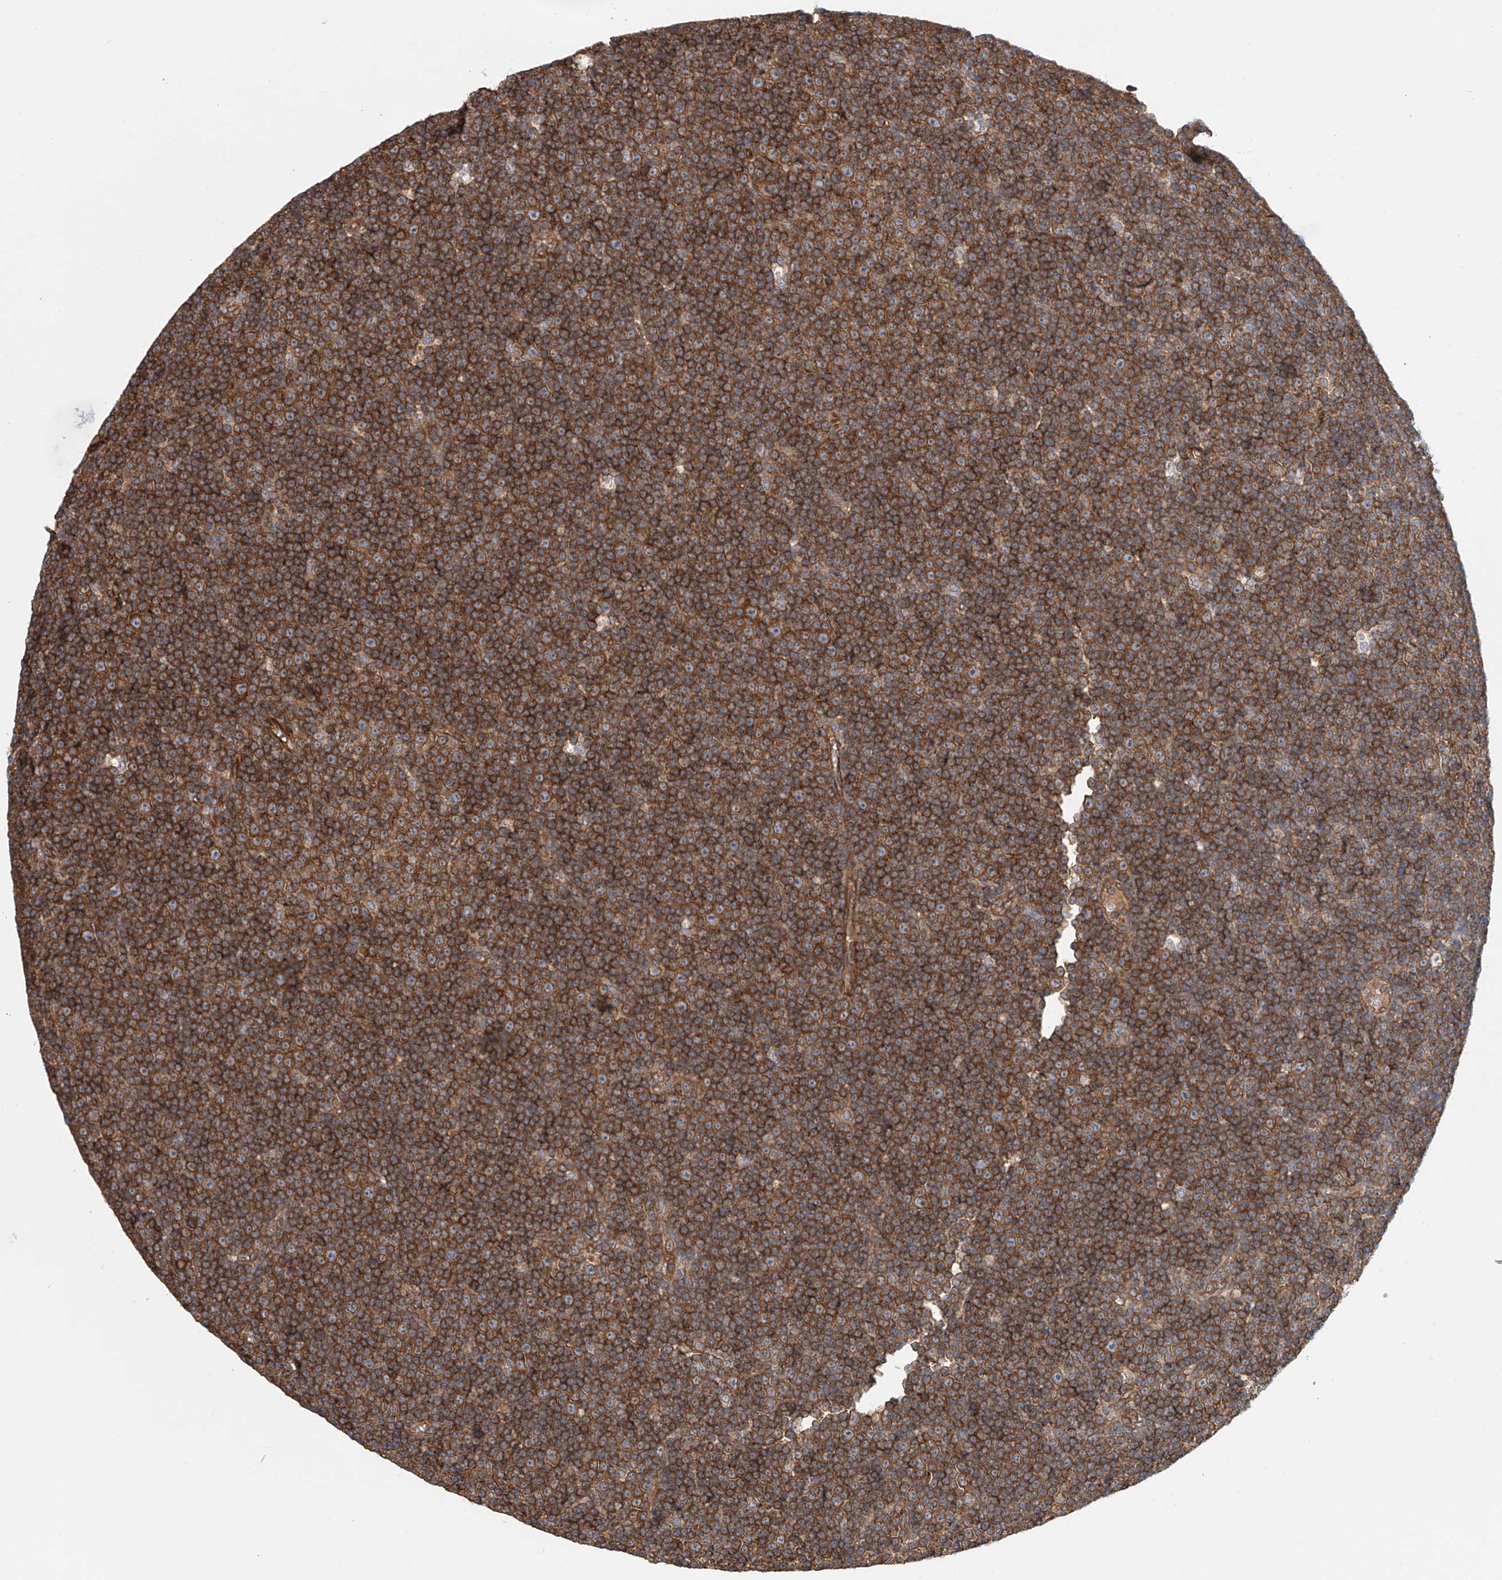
{"staining": {"intensity": "strong", "quantity": ">75%", "location": "cytoplasmic/membranous"}, "tissue": "lymphoma", "cell_type": "Tumor cells", "image_type": "cancer", "snomed": [{"axis": "morphology", "description": "Malignant lymphoma, non-Hodgkin's type, Low grade"}, {"axis": "topography", "description": "Lymph node"}], "caption": "Tumor cells display high levels of strong cytoplasmic/membranous positivity in approximately >75% of cells in lymphoma. (brown staining indicates protein expression, while blue staining denotes nuclei).", "gene": "FRYL", "patient": {"sex": "female", "age": 67}}